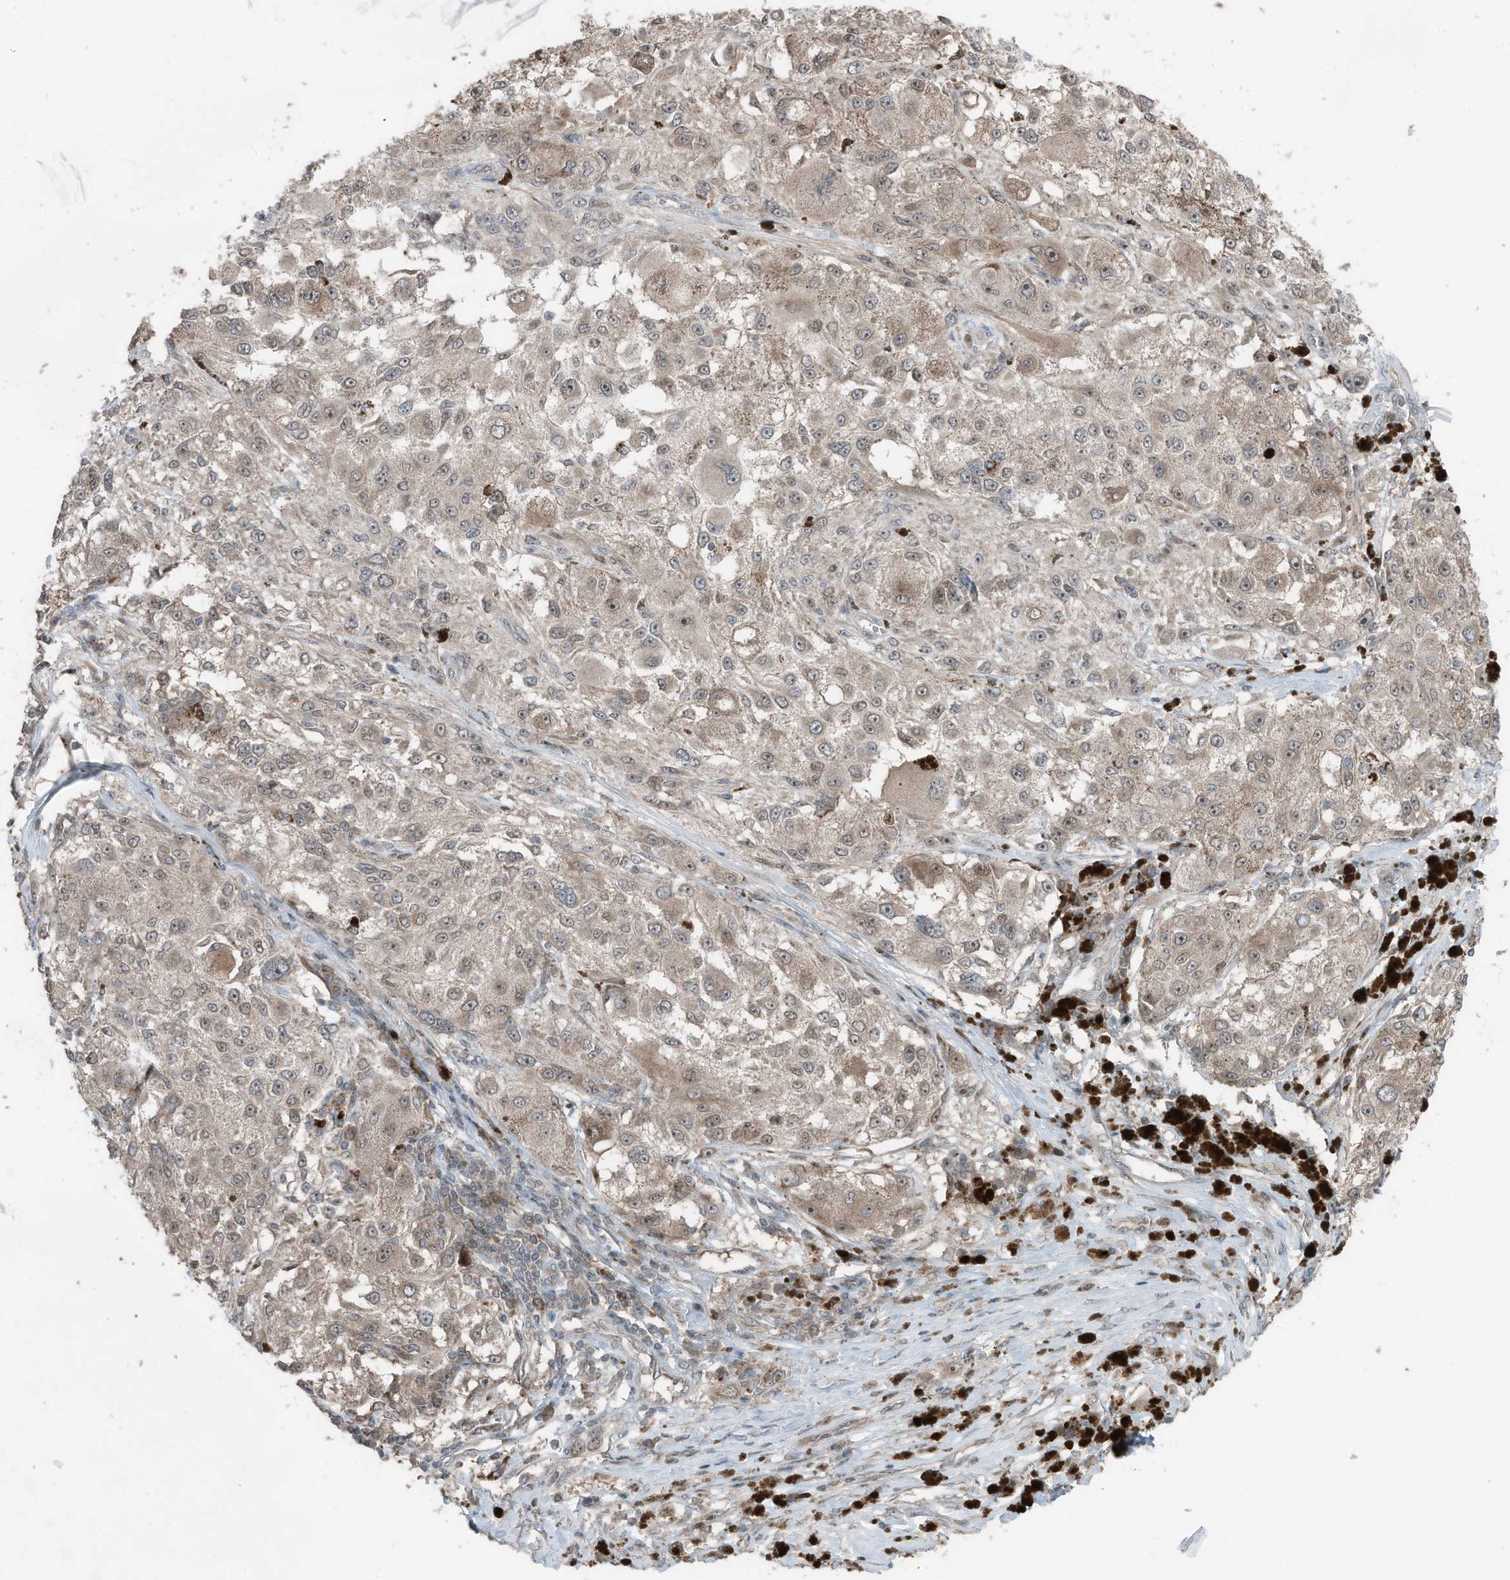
{"staining": {"intensity": "weak", "quantity": ">75%", "location": "cytoplasmic/membranous,nuclear"}, "tissue": "melanoma", "cell_type": "Tumor cells", "image_type": "cancer", "snomed": [{"axis": "morphology", "description": "Necrosis, NOS"}, {"axis": "morphology", "description": "Malignant melanoma, NOS"}, {"axis": "topography", "description": "Skin"}], "caption": "Immunohistochemistry (IHC) image of malignant melanoma stained for a protein (brown), which exhibits low levels of weak cytoplasmic/membranous and nuclear positivity in approximately >75% of tumor cells.", "gene": "TXNDC9", "patient": {"sex": "female", "age": 87}}